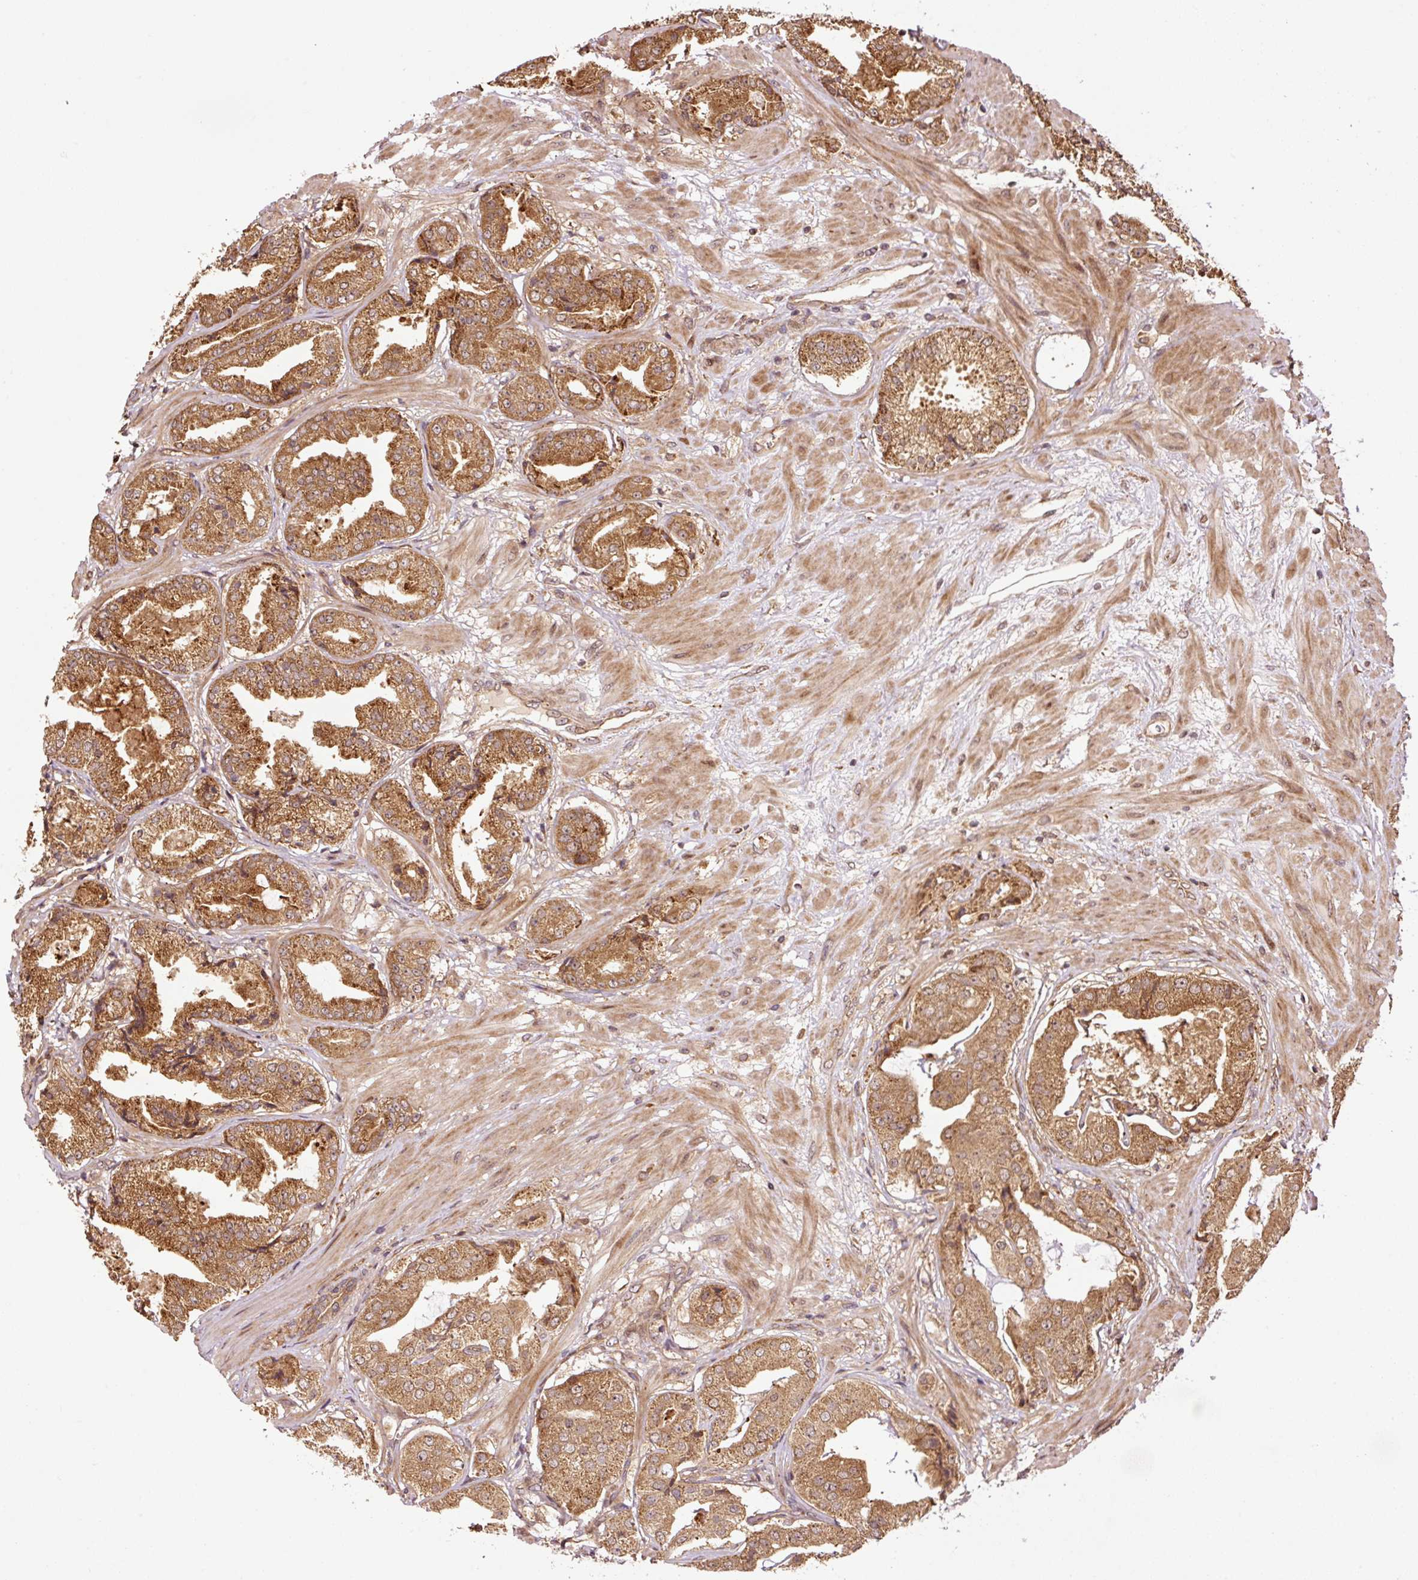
{"staining": {"intensity": "strong", "quantity": ">75%", "location": "cytoplasmic/membranous"}, "tissue": "prostate cancer", "cell_type": "Tumor cells", "image_type": "cancer", "snomed": [{"axis": "morphology", "description": "Adenocarcinoma, High grade"}, {"axis": "topography", "description": "Prostate"}], "caption": "Tumor cells demonstrate high levels of strong cytoplasmic/membranous positivity in about >75% of cells in human prostate cancer. Immunohistochemistry (ihc) stains the protein in brown and the nuclei are stained blue.", "gene": "OXER1", "patient": {"sex": "male", "age": 63}}